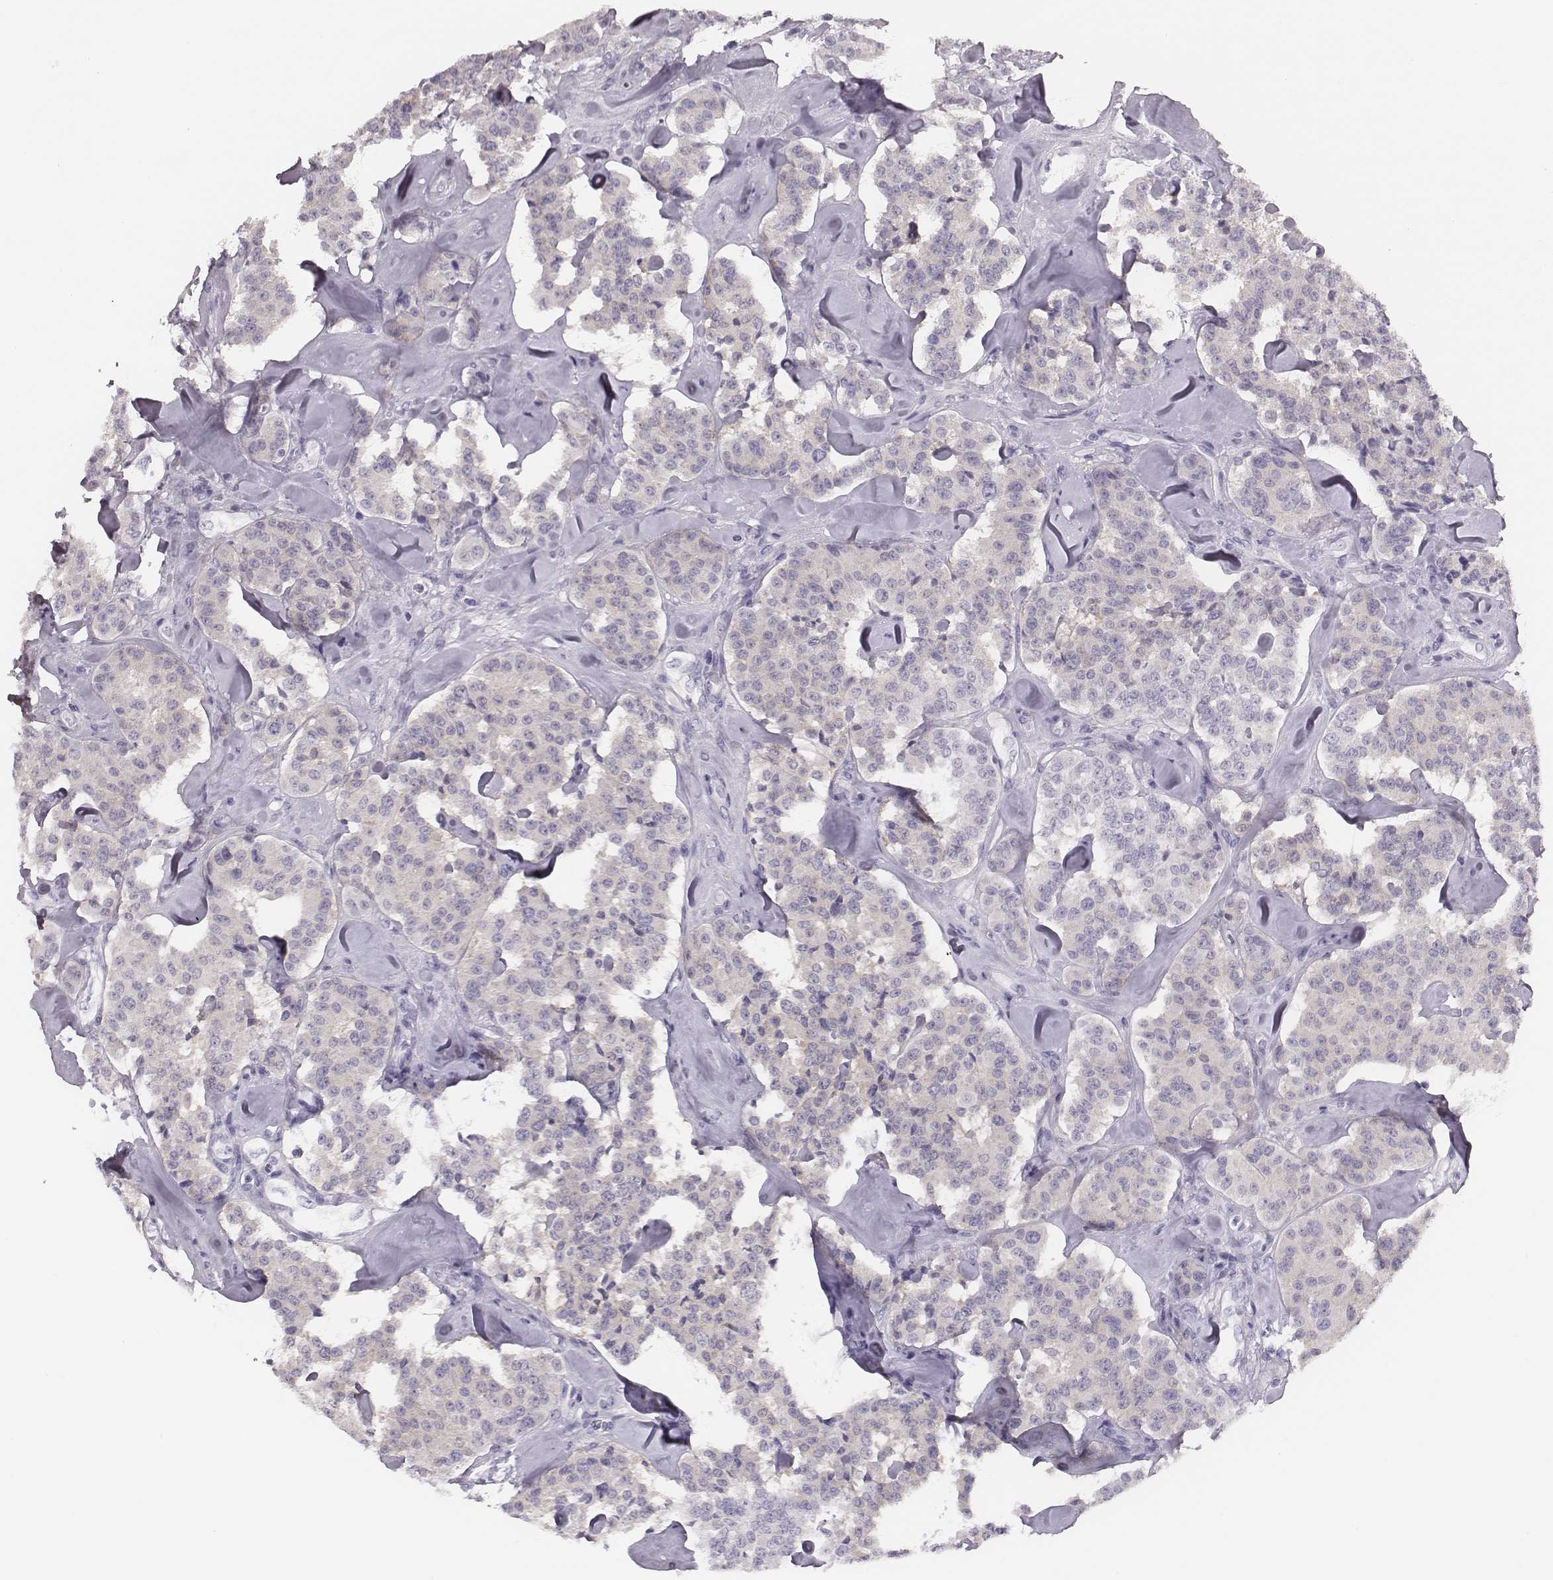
{"staining": {"intensity": "negative", "quantity": "none", "location": "none"}, "tissue": "carcinoid", "cell_type": "Tumor cells", "image_type": "cancer", "snomed": [{"axis": "morphology", "description": "Carcinoid, malignant, NOS"}, {"axis": "topography", "description": "Pancreas"}], "caption": "A high-resolution histopathology image shows IHC staining of carcinoid, which reveals no significant staining in tumor cells.", "gene": "H1-6", "patient": {"sex": "male", "age": 41}}